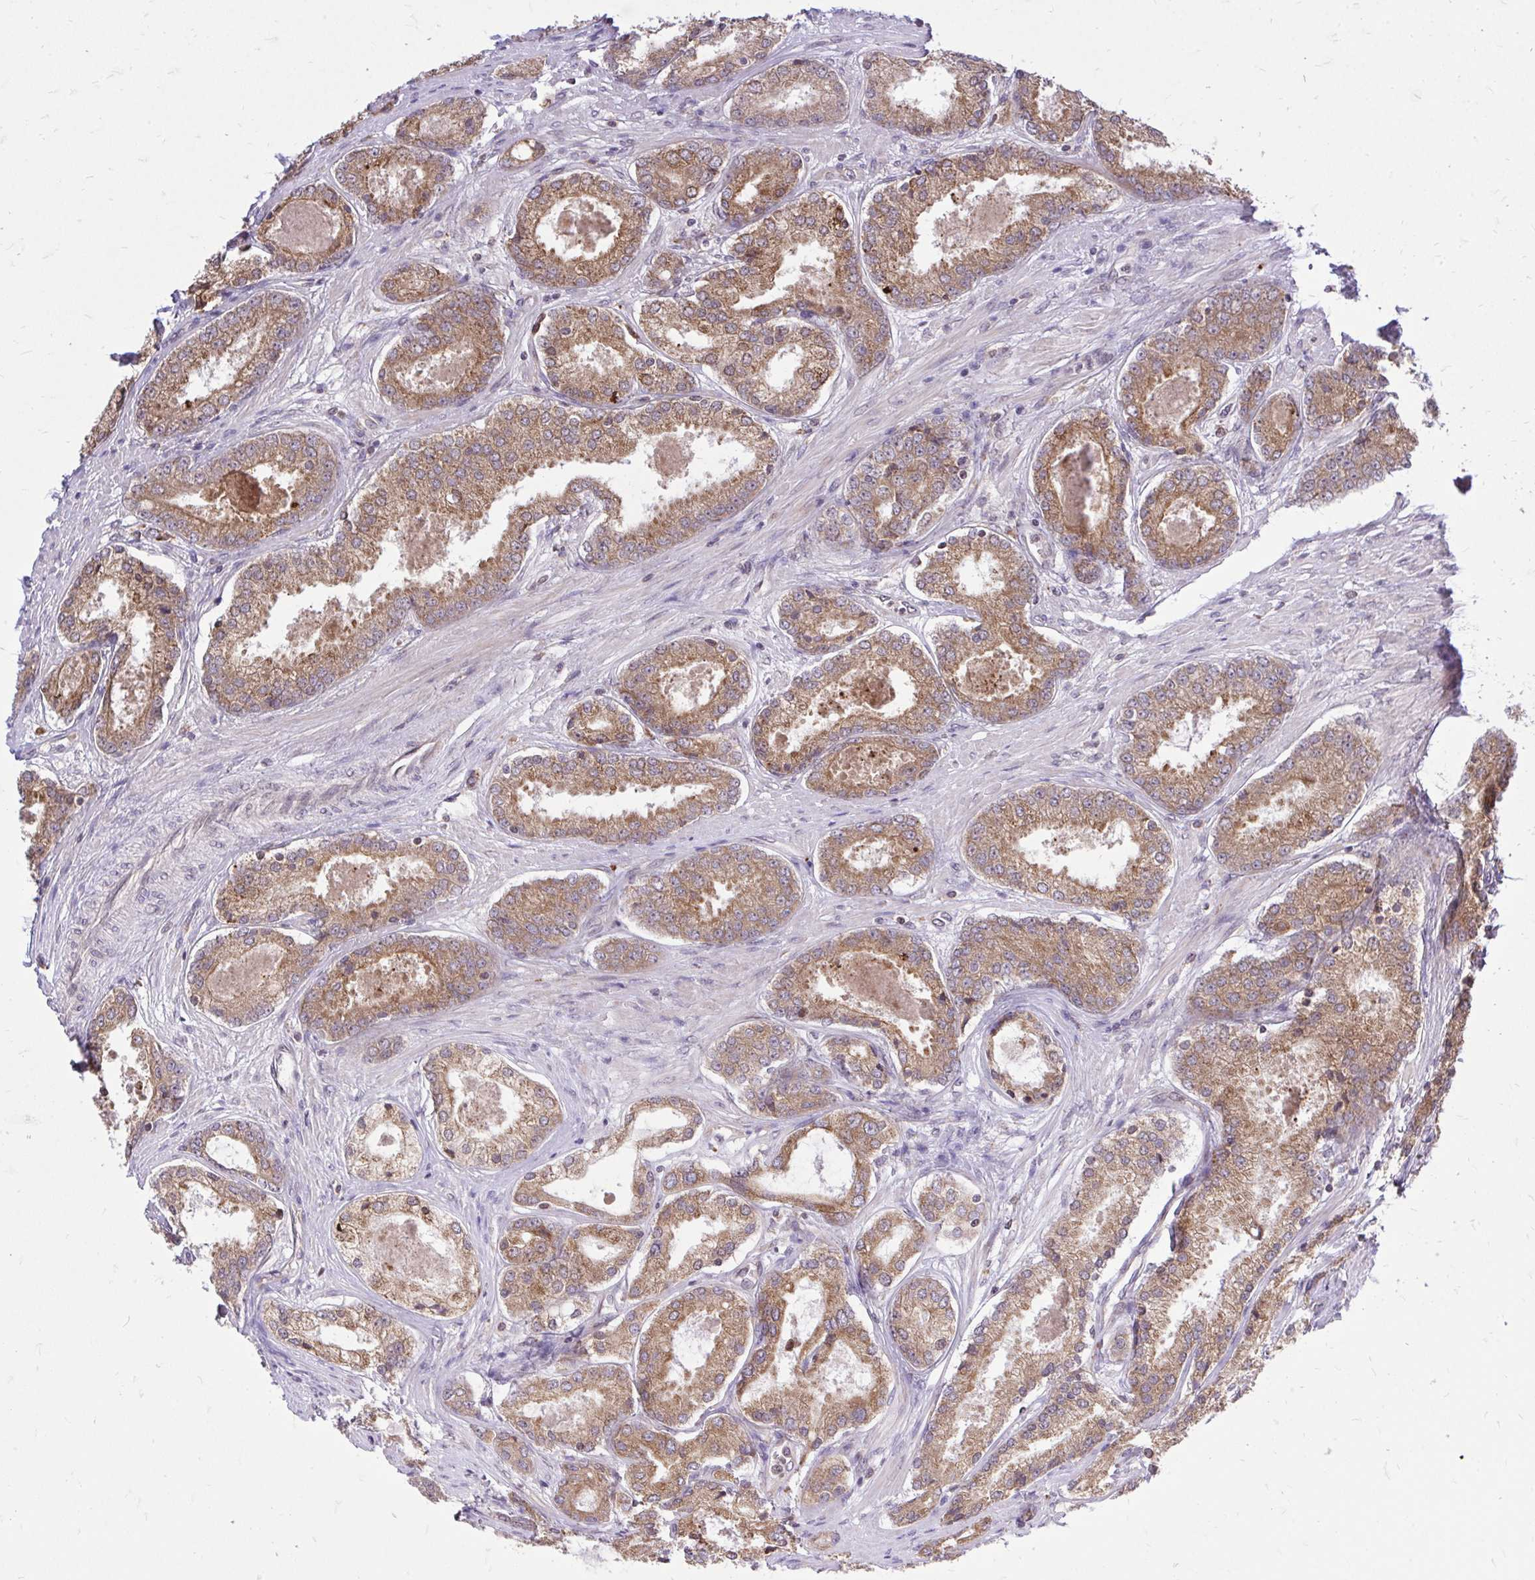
{"staining": {"intensity": "moderate", "quantity": ">75%", "location": "cytoplasmic/membranous"}, "tissue": "prostate cancer", "cell_type": "Tumor cells", "image_type": "cancer", "snomed": [{"axis": "morphology", "description": "Adenocarcinoma, Low grade"}, {"axis": "topography", "description": "Prostate"}], "caption": "Immunohistochemical staining of human prostate cancer displays medium levels of moderate cytoplasmic/membranous expression in about >75% of tumor cells. (IHC, brightfield microscopy, high magnification).", "gene": "METTL9", "patient": {"sex": "male", "age": 68}}